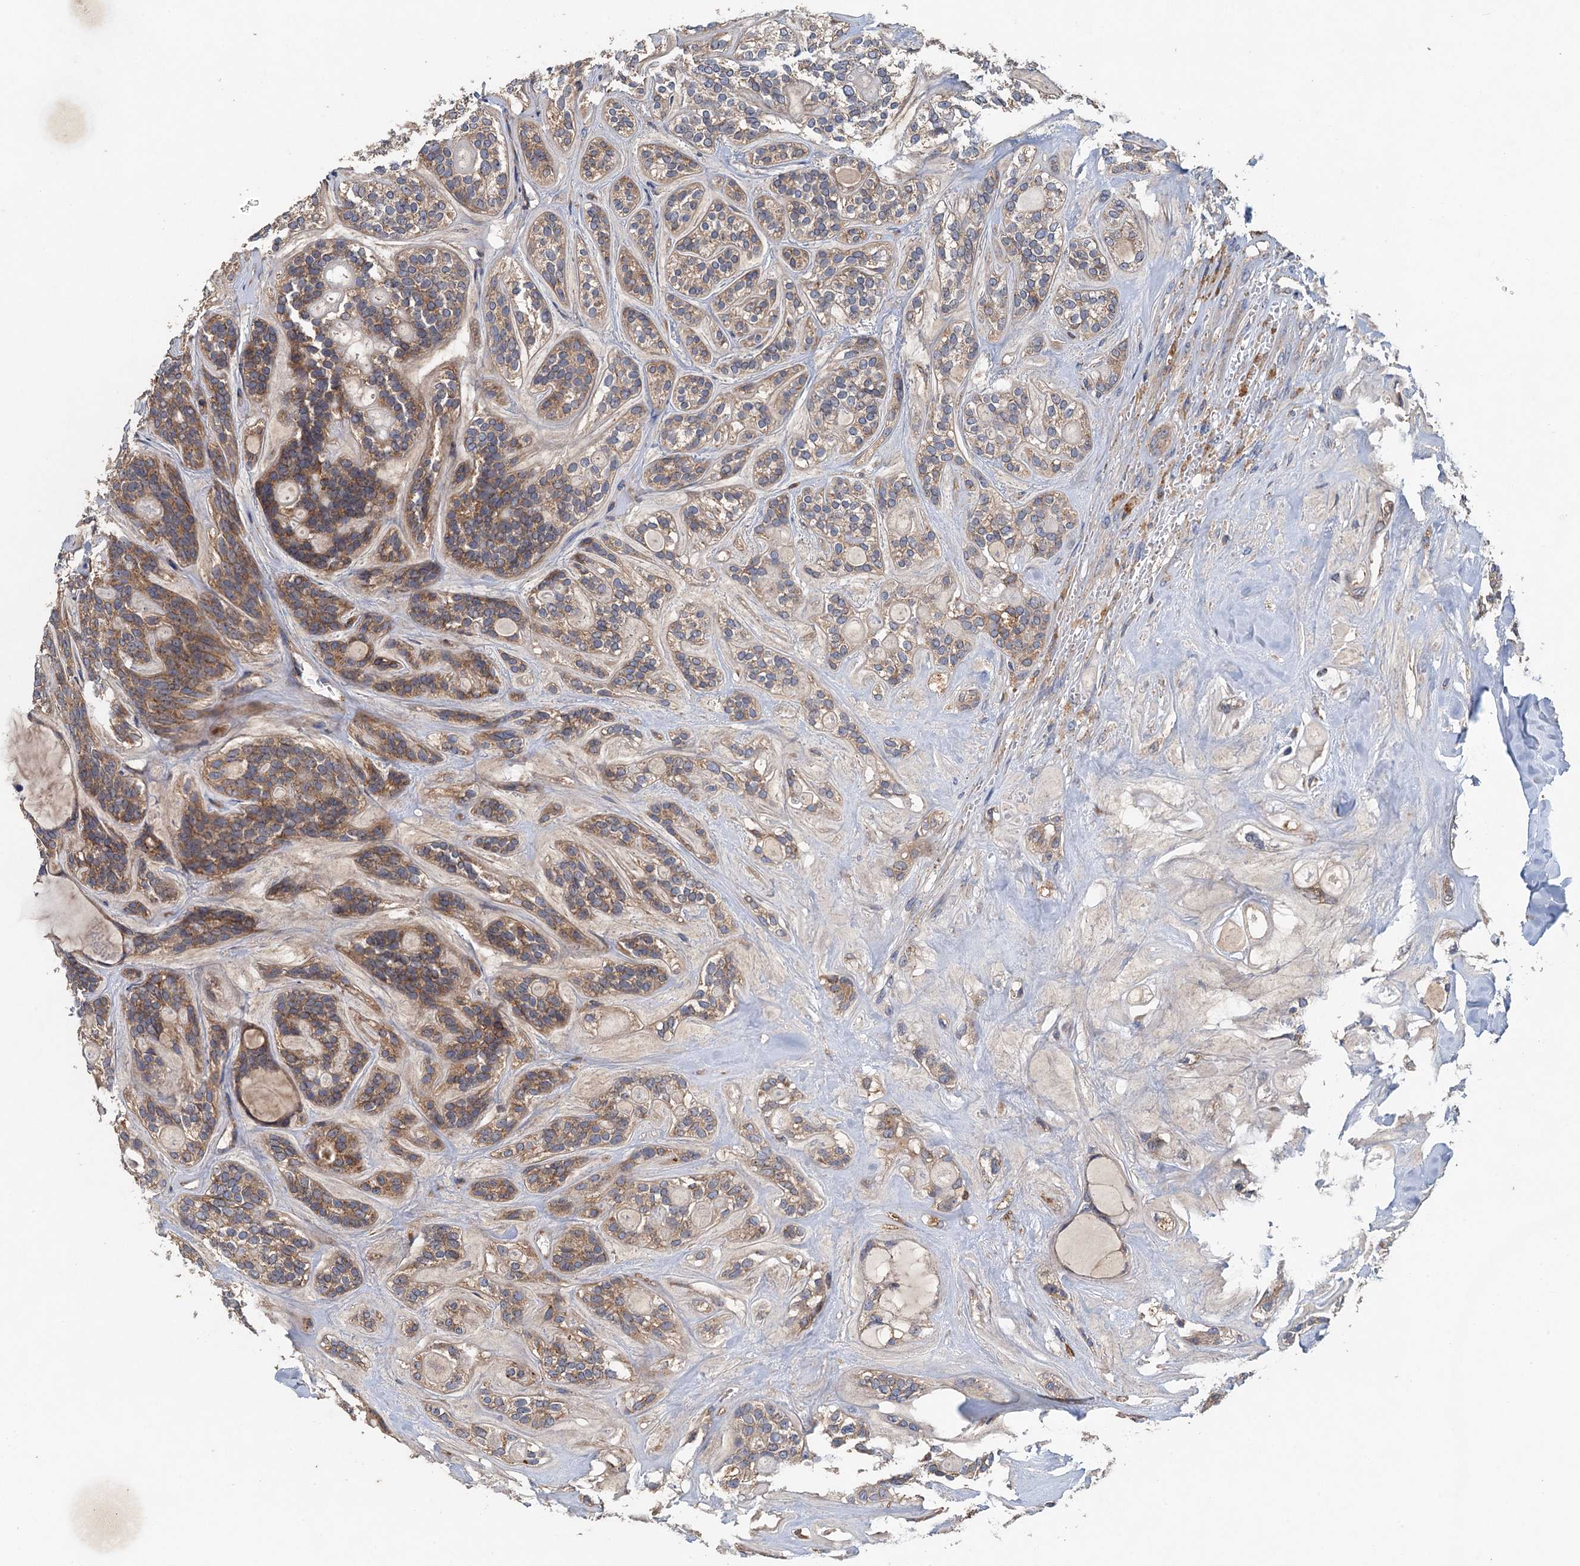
{"staining": {"intensity": "moderate", "quantity": ">75%", "location": "cytoplasmic/membranous"}, "tissue": "head and neck cancer", "cell_type": "Tumor cells", "image_type": "cancer", "snomed": [{"axis": "morphology", "description": "Adenocarcinoma, NOS"}, {"axis": "topography", "description": "Head-Neck"}], "caption": "Human head and neck cancer stained with a brown dye displays moderate cytoplasmic/membranous positive staining in approximately >75% of tumor cells.", "gene": "BCS1L", "patient": {"sex": "male", "age": 66}}